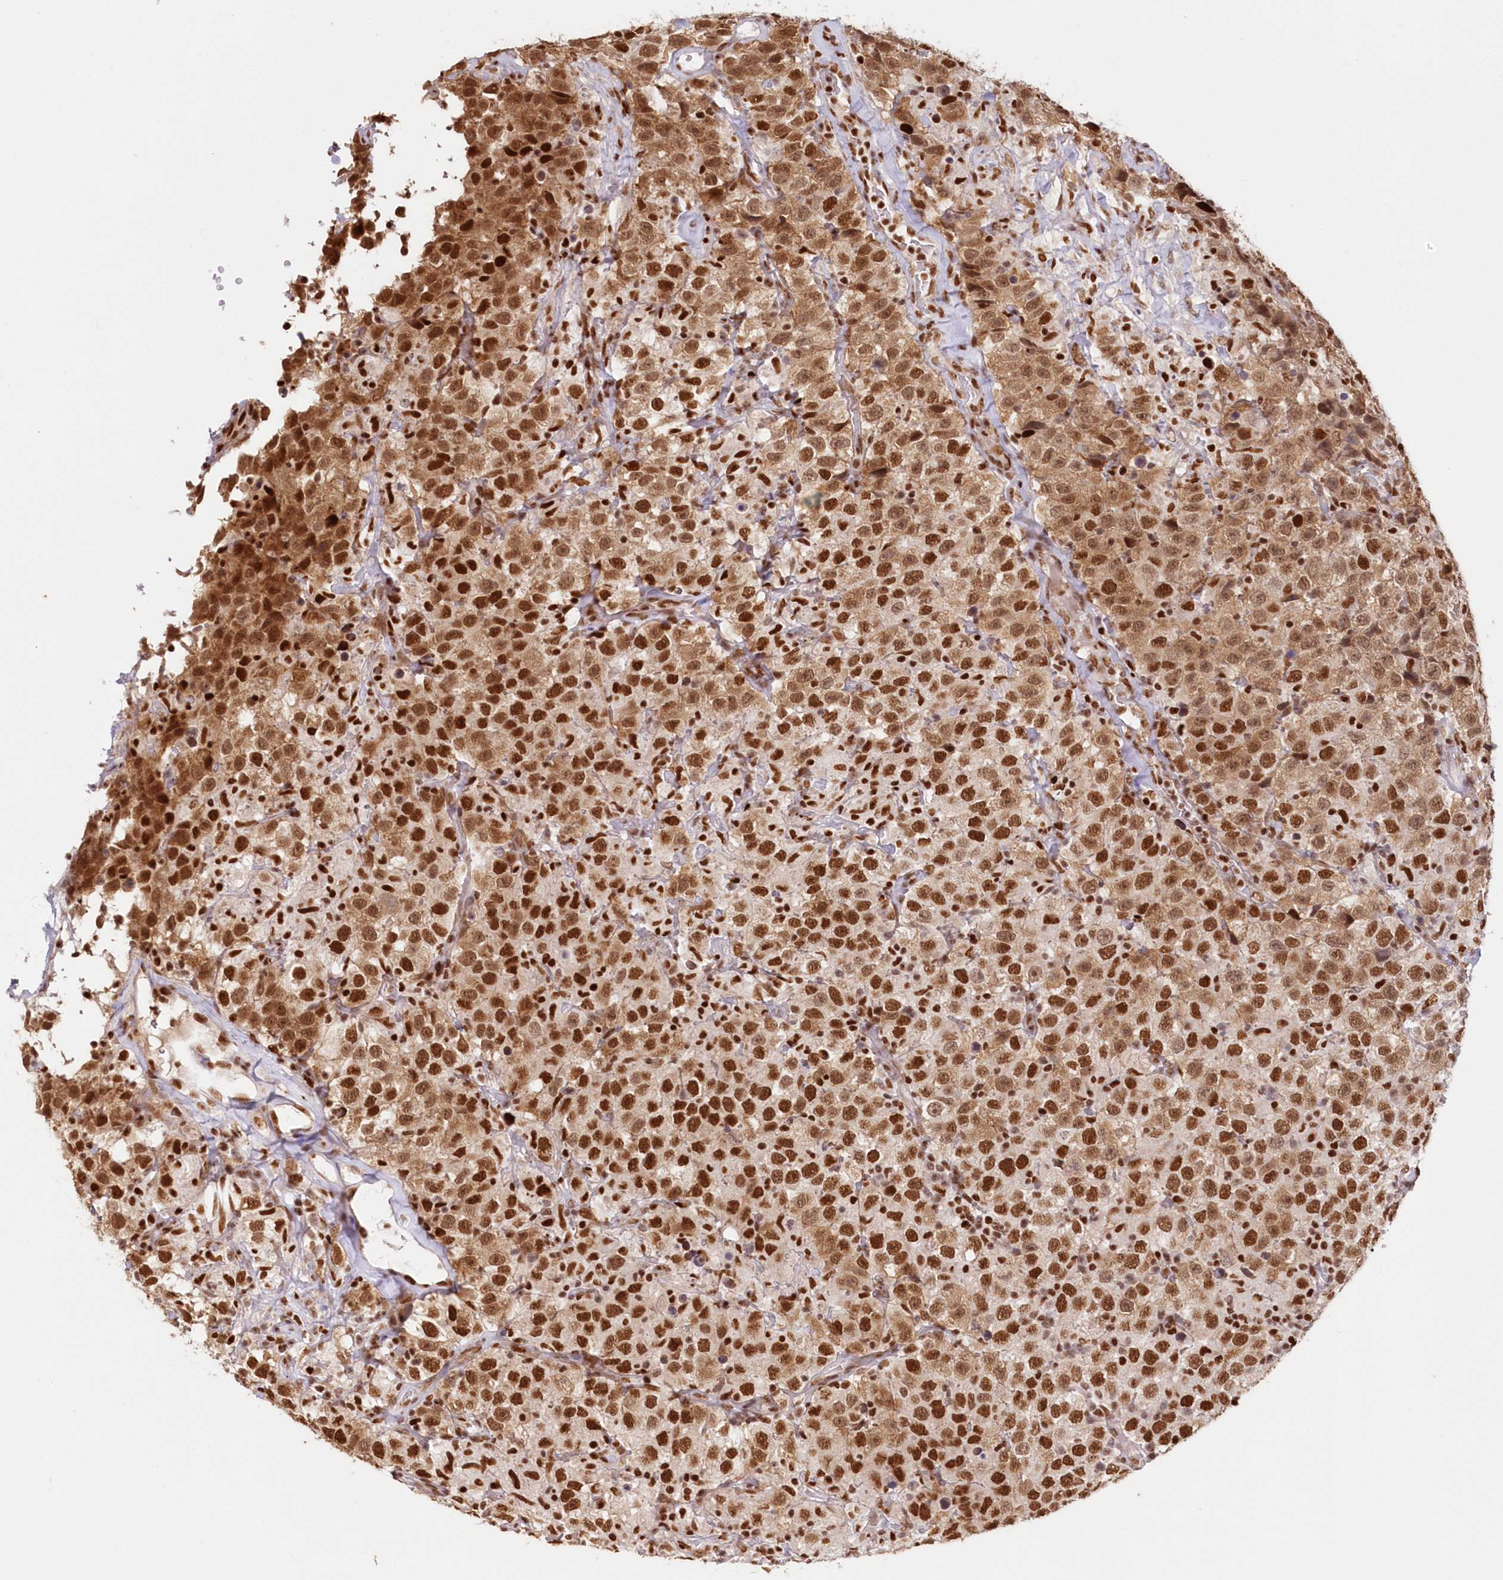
{"staining": {"intensity": "moderate", "quantity": ">75%", "location": "nuclear"}, "tissue": "testis cancer", "cell_type": "Tumor cells", "image_type": "cancer", "snomed": [{"axis": "morphology", "description": "Seminoma, NOS"}, {"axis": "topography", "description": "Testis"}], "caption": "DAB immunohistochemical staining of testis seminoma demonstrates moderate nuclear protein expression in approximately >75% of tumor cells.", "gene": "POLR2B", "patient": {"sex": "male", "age": 41}}